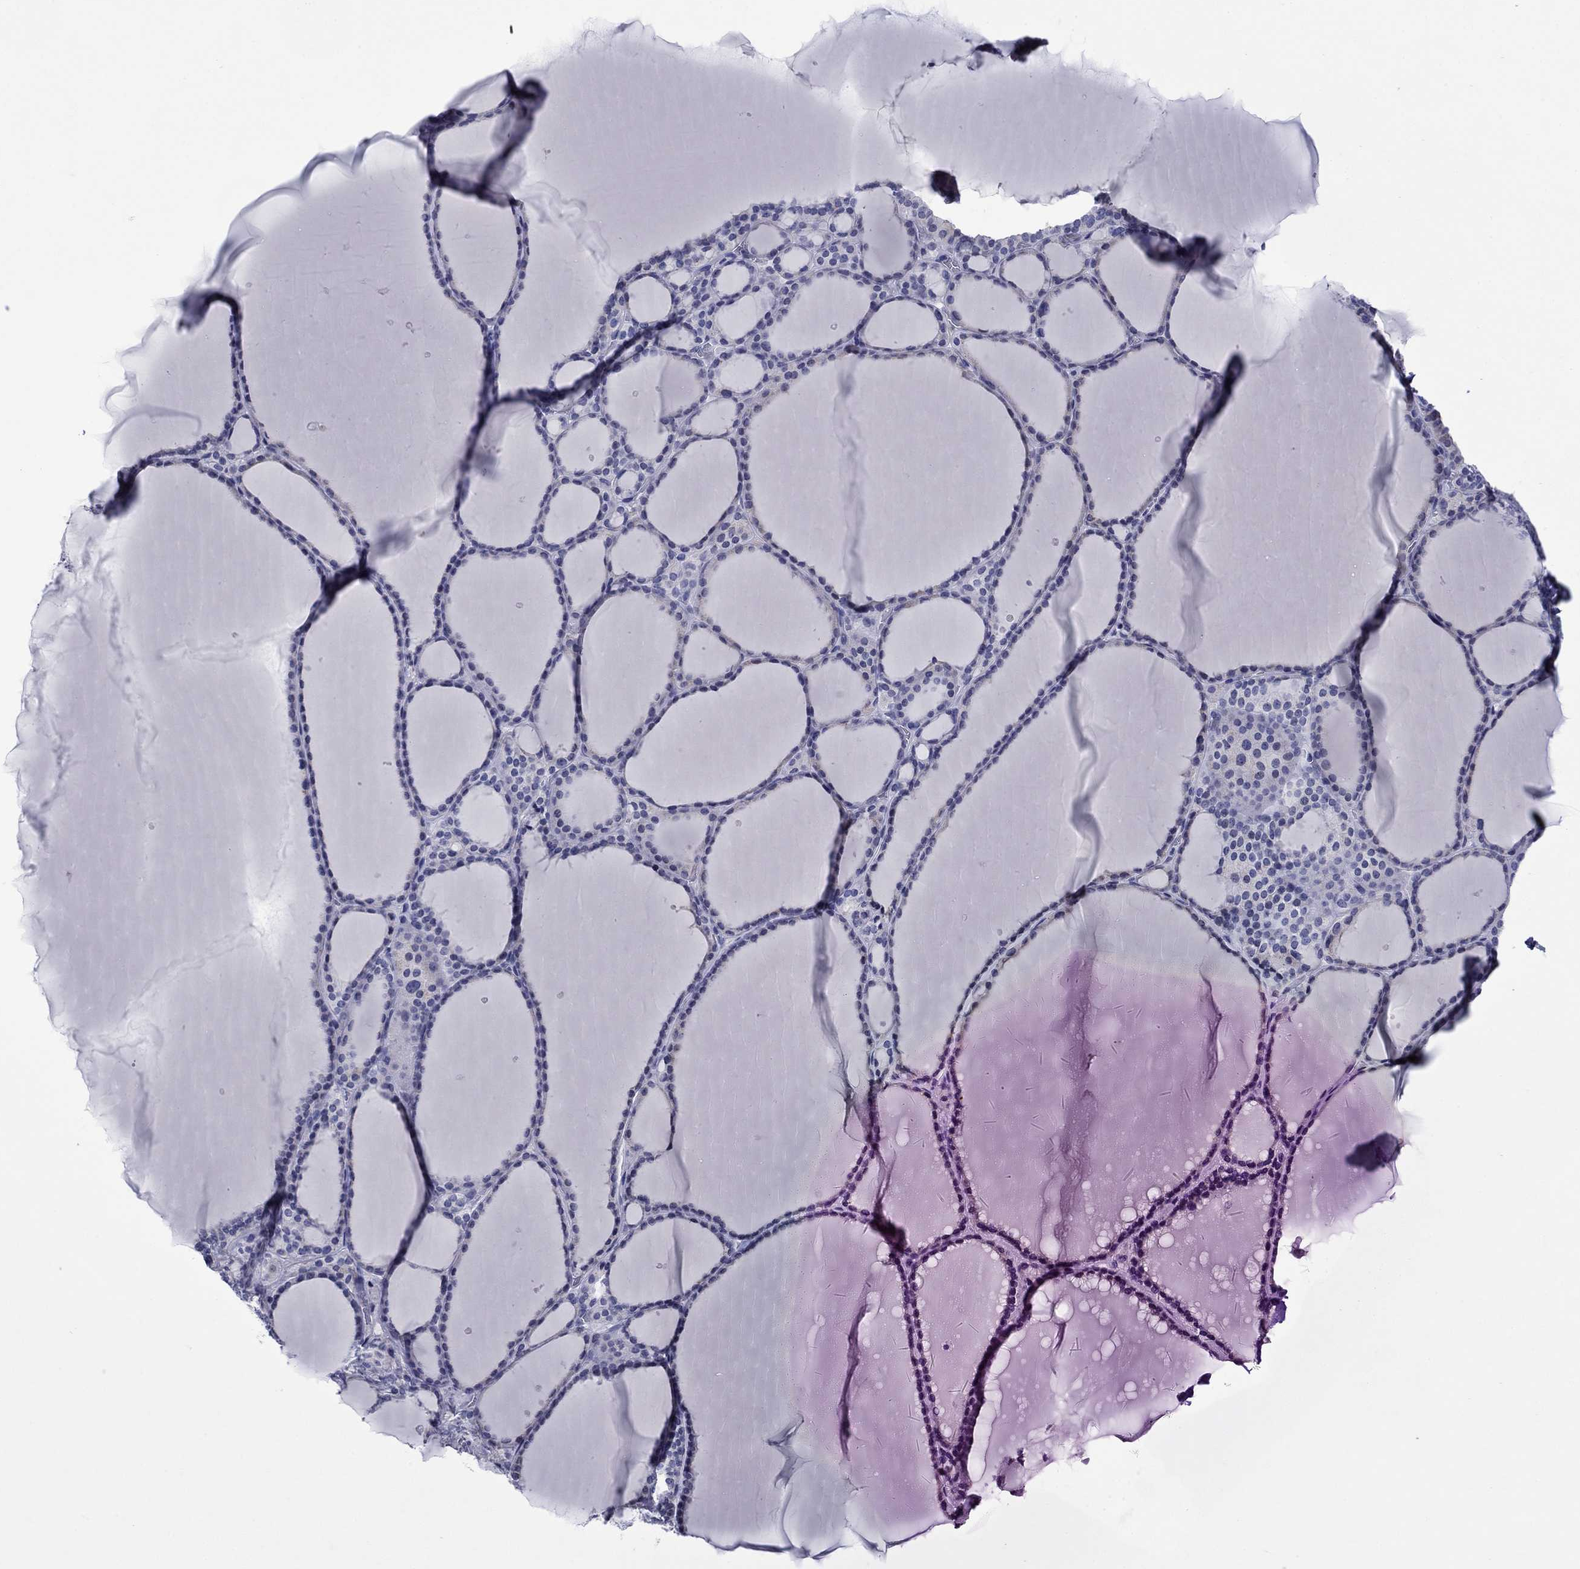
{"staining": {"intensity": "negative", "quantity": "none", "location": "none"}, "tissue": "thyroid gland", "cell_type": "Glandular cells", "image_type": "normal", "snomed": [{"axis": "morphology", "description": "Normal tissue, NOS"}, {"axis": "topography", "description": "Thyroid gland"}], "caption": "Immunohistochemistry (IHC) micrograph of benign thyroid gland: thyroid gland stained with DAB (3,3'-diaminobenzidine) reveals no significant protein positivity in glandular cells. The staining was performed using DAB (3,3'-diaminobenzidine) to visualize the protein expression in brown, while the nuclei were stained in blue with hematoxylin (Magnification: 20x).", "gene": "PIWIL1", "patient": {"sex": "male", "age": 63}}